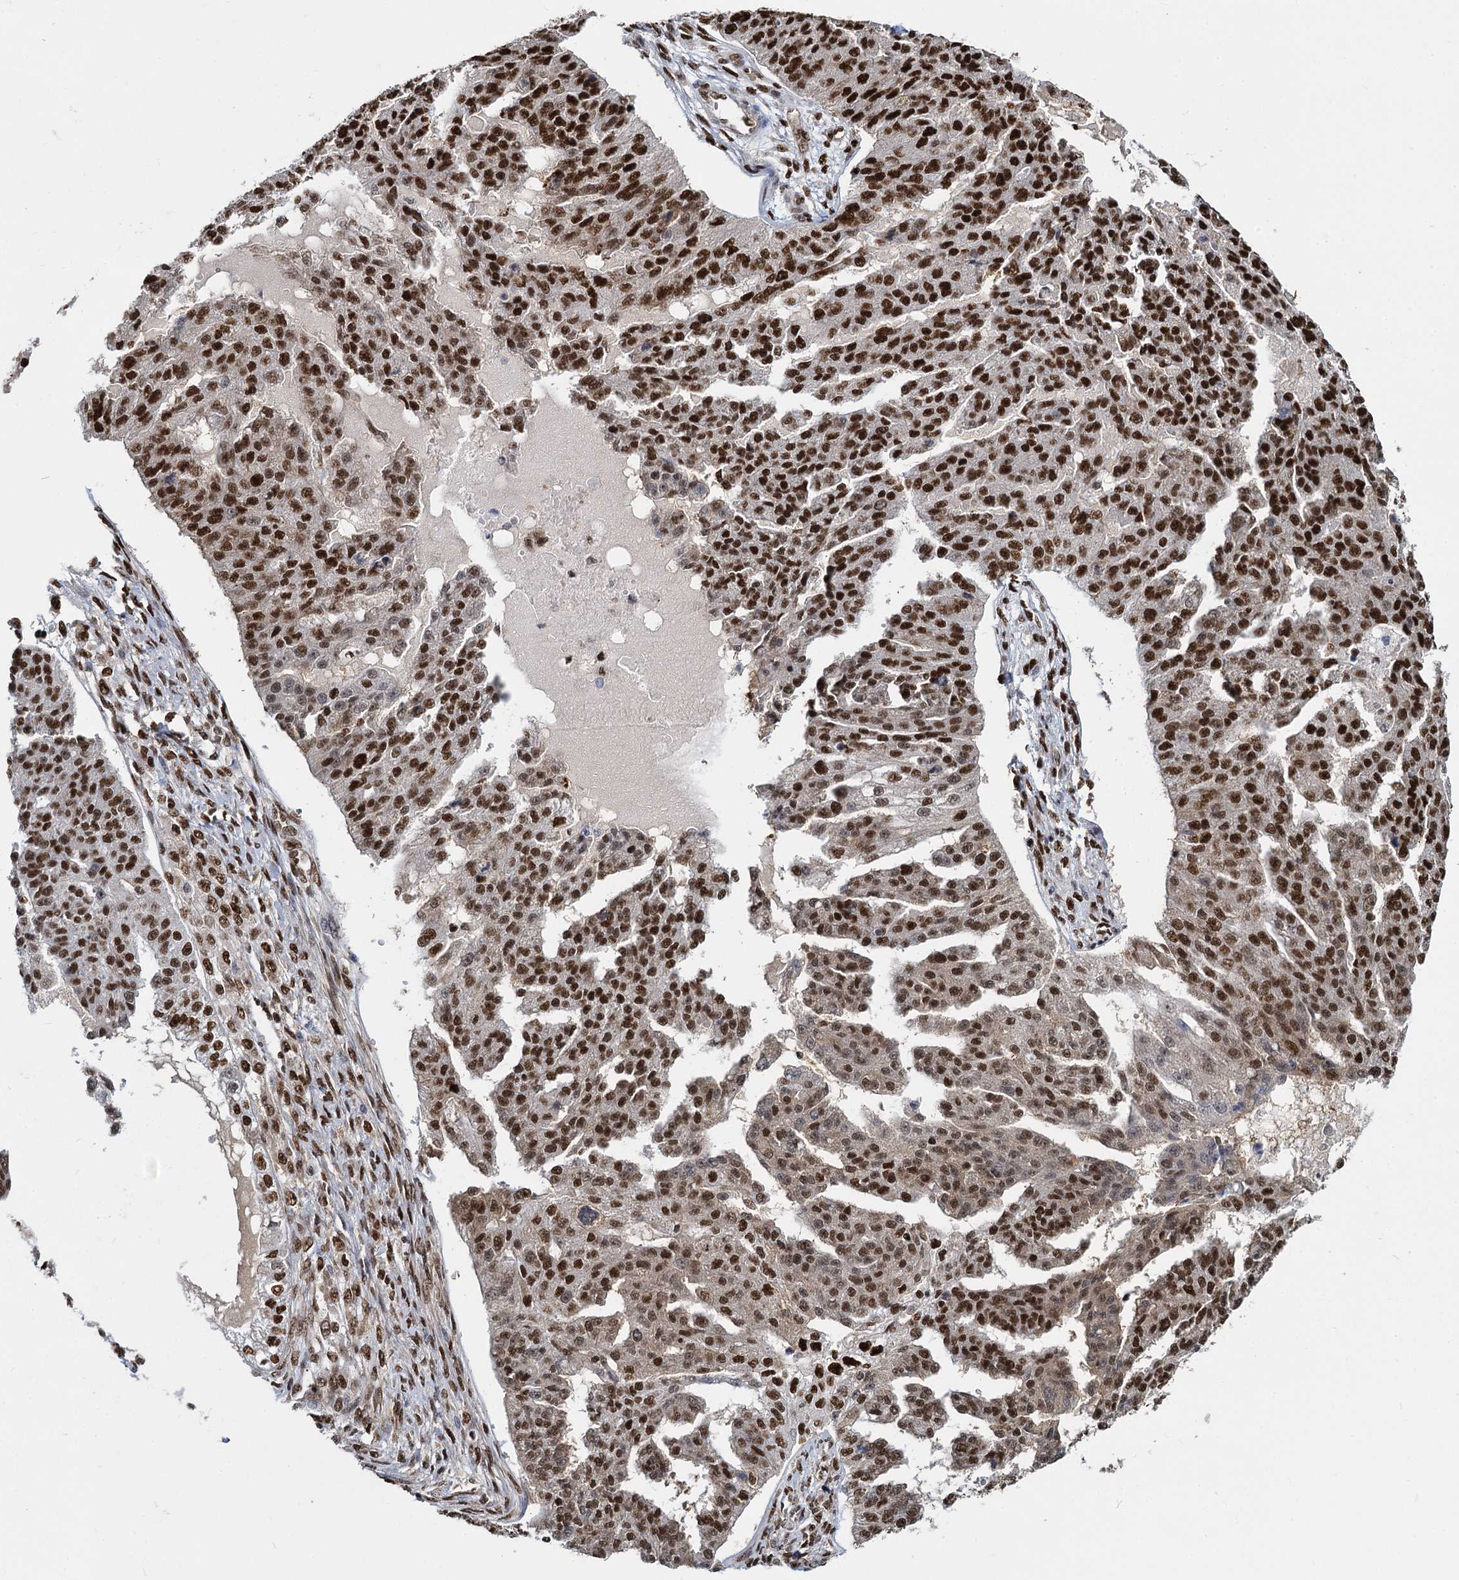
{"staining": {"intensity": "strong", "quantity": ">75%", "location": "nuclear"}, "tissue": "ovarian cancer", "cell_type": "Tumor cells", "image_type": "cancer", "snomed": [{"axis": "morphology", "description": "Cystadenocarcinoma, serous, NOS"}, {"axis": "topography", "description": "Ovary"}], "caption": "A histopathology image of human ovarian serous cystadenocarcinoma stained for a protein shows strong nuclear brown staining in tumor cells.", "gene": "DCPS", "patient": {"sex": "female", "age": 58}}